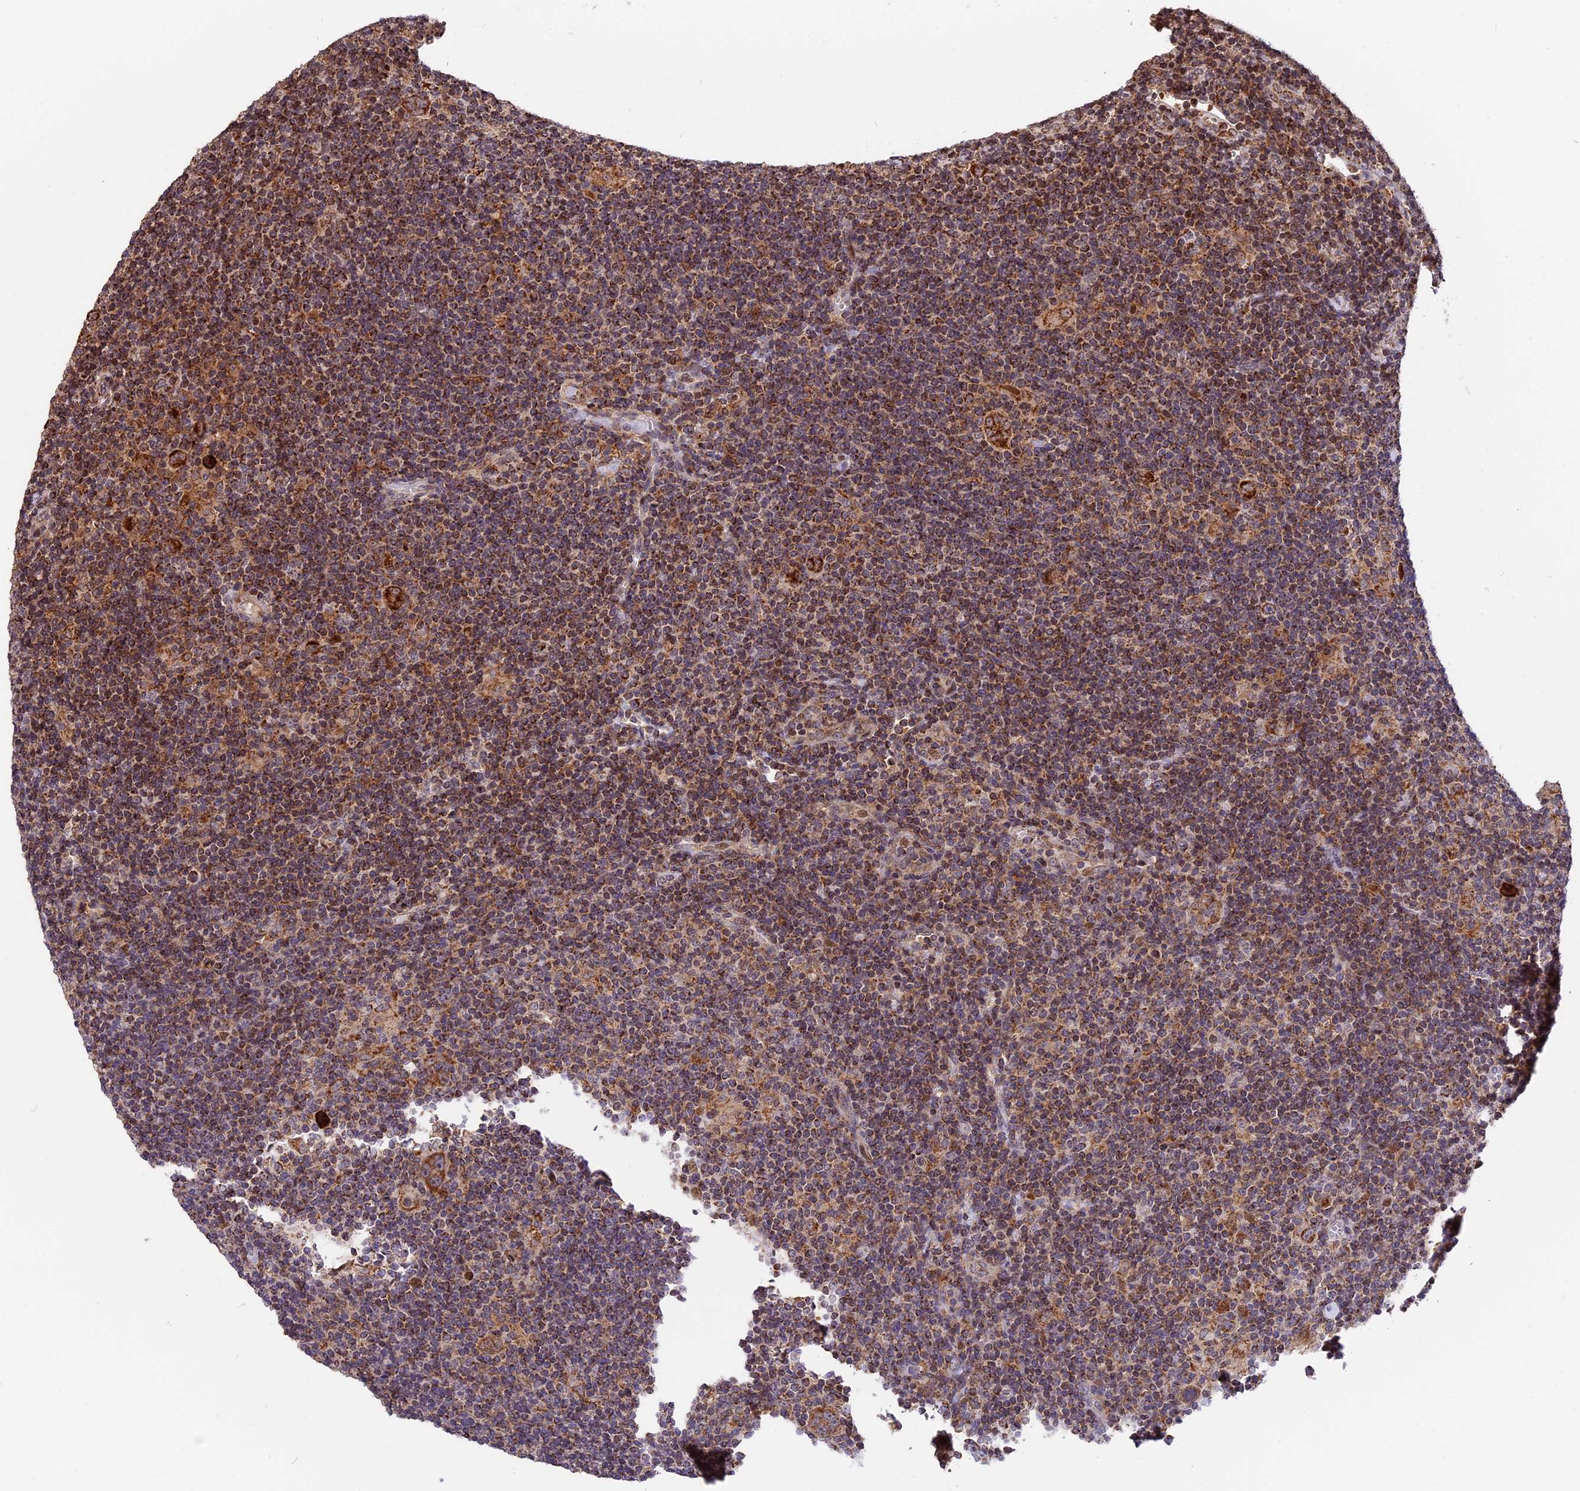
{"staining": {"intensity": "strong", "quantity": ">75%", "location": "cytoplasmic/membranous"}, "tissue": "lymphoma", "cell_type": "Tumor cells", "image_type": "cancer", "snomed": [{"axis": "morphology", "description": "Hodgkin's disease, NOS"}, {"axis": "topography", "description": "Lymph node"}], "caption": "DAB (3,3'-diaminobenzidine) immunohistochemical staining of lymphoma displays strong cytoplasmic/membranous protein positivity in about >75% of tumor cells.", "gene": "RERGL", "patient": {"sex": "female", "age": 57}}